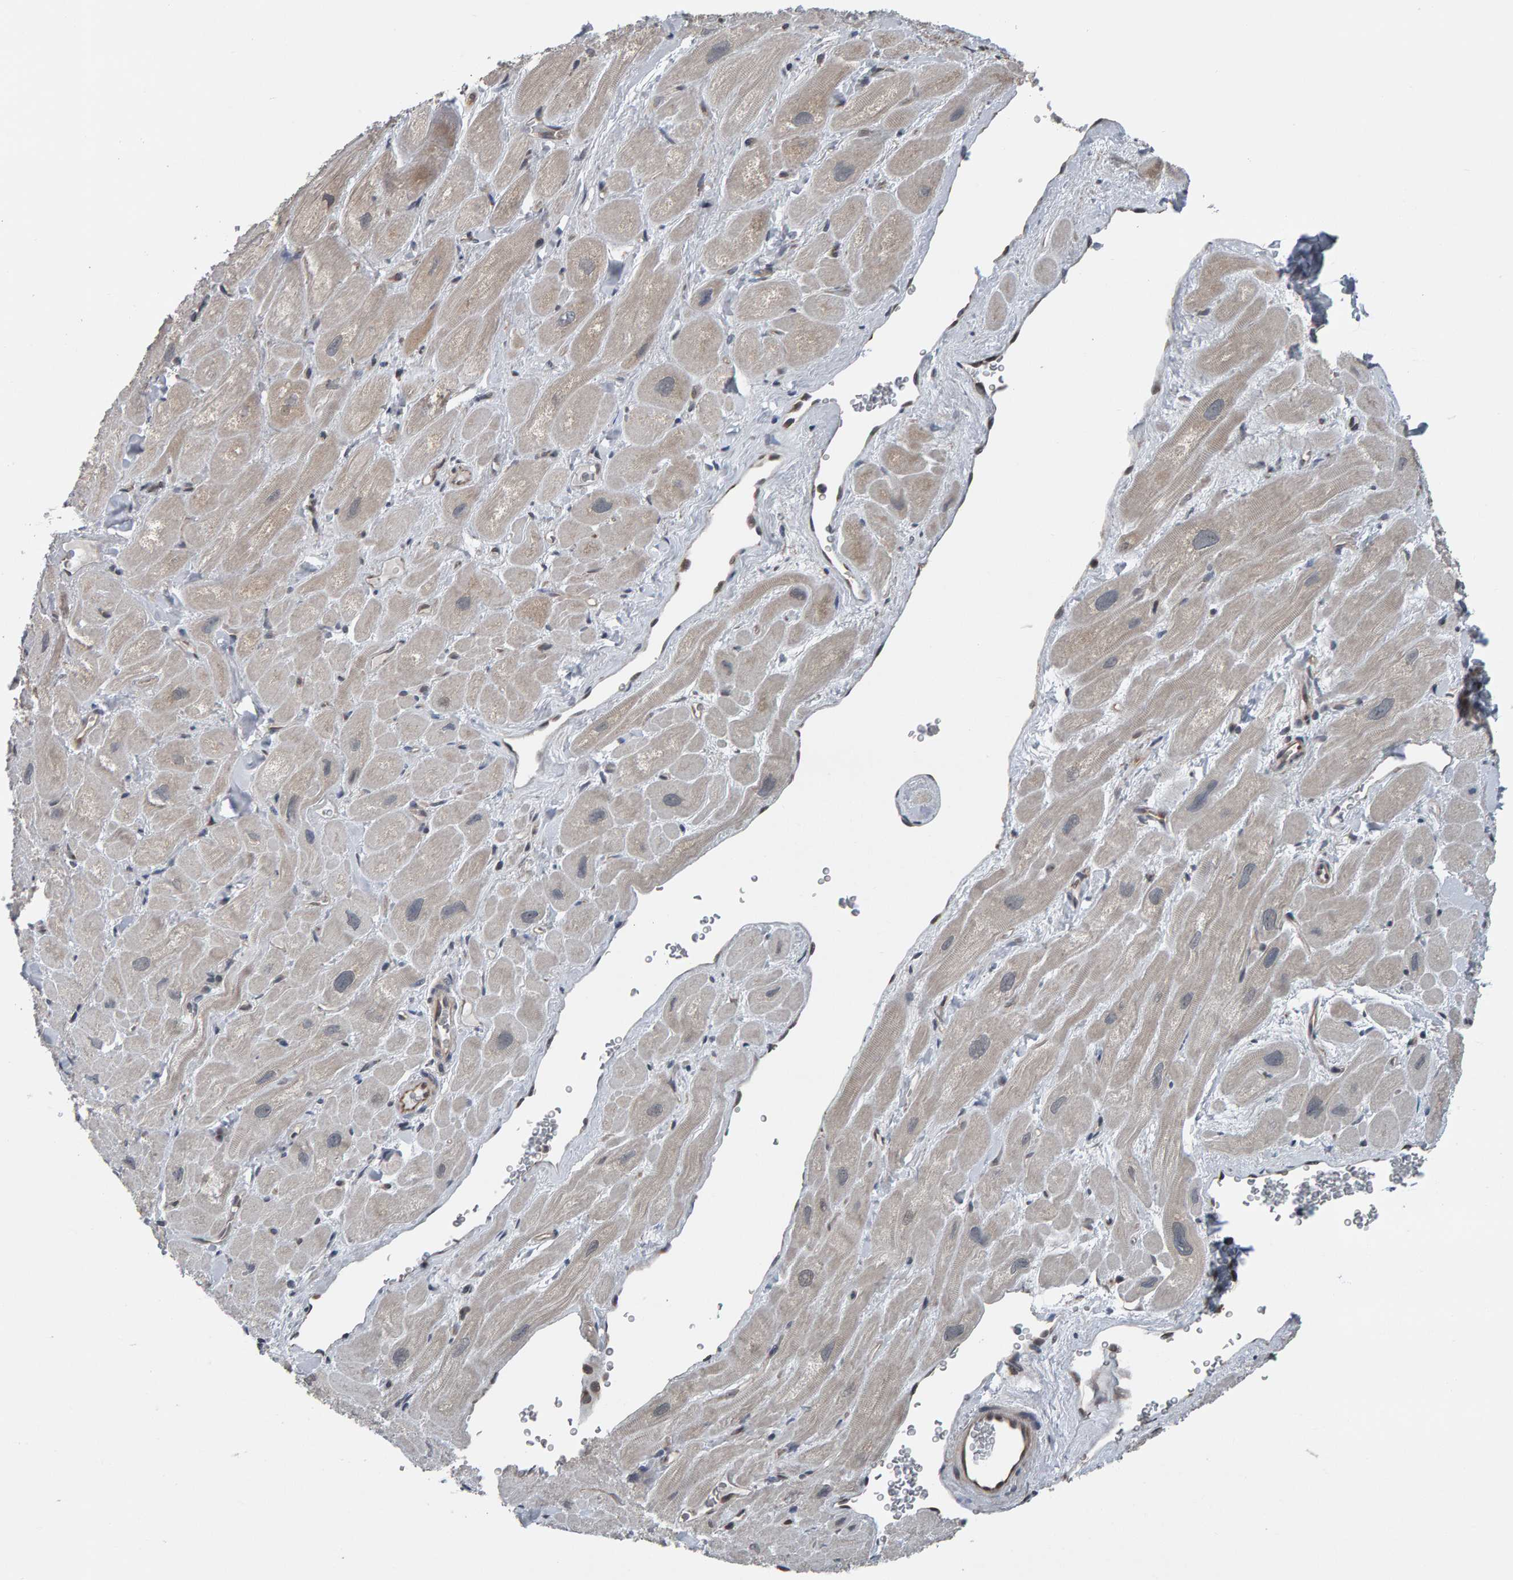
{"staining": {"intensity": "negative", "quantity": "none", "location": "none"}, "tissue": "heart muscle", "cell_type": "Cardiomyocytes", "image_type": "normal", "snomed": [{"axis": "morphology", "description": "Normal tissue, NOS"}, {"axis": "topography", "description": "Heart"}], "caption": "Cardiomyocytes show no significant protein positivity in normal heart muscle. (DAB immunohistochemistry (IHC), high magnification).", "gene": "COASY", "patient": {"sex": "male", "age": 49}}